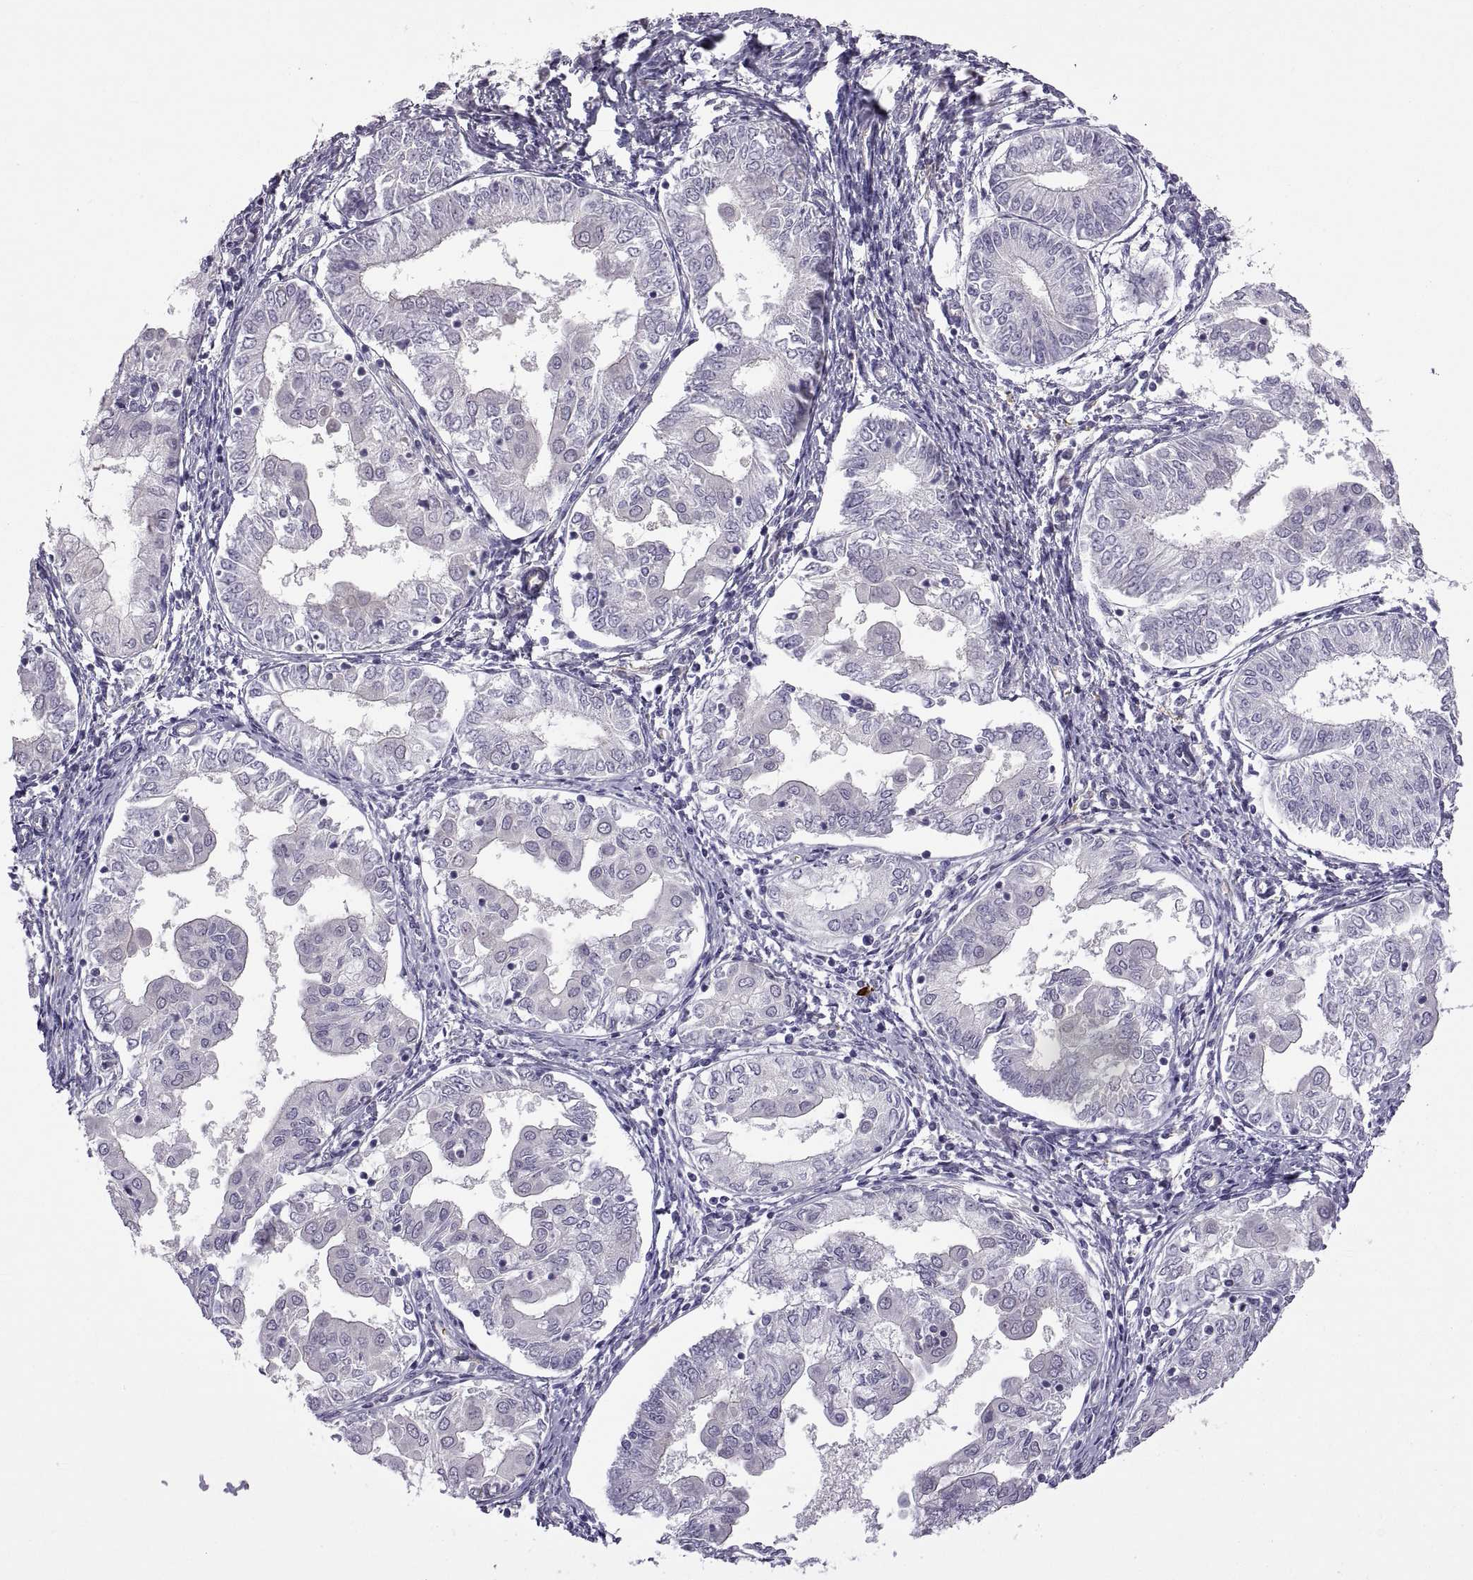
{"staining": {"intensity": "negative", "quantity": "none", "location": "none"}, "tissue": "endometrial cancer", "cell_type": "Tumor cells", "image_type": "cancer", "snomed": [{"axis": "morphology", "description": "Adenocarcinoma, NOS"}, {"axis": "topography", "description": "Endometrium"}], "caption": "Protein analysis of endometrial adenocarcinoma exhibits no significant positivity in tumor cells.", "gene": "MEIOC", "patient": {"sex": "female", "age": 68}}